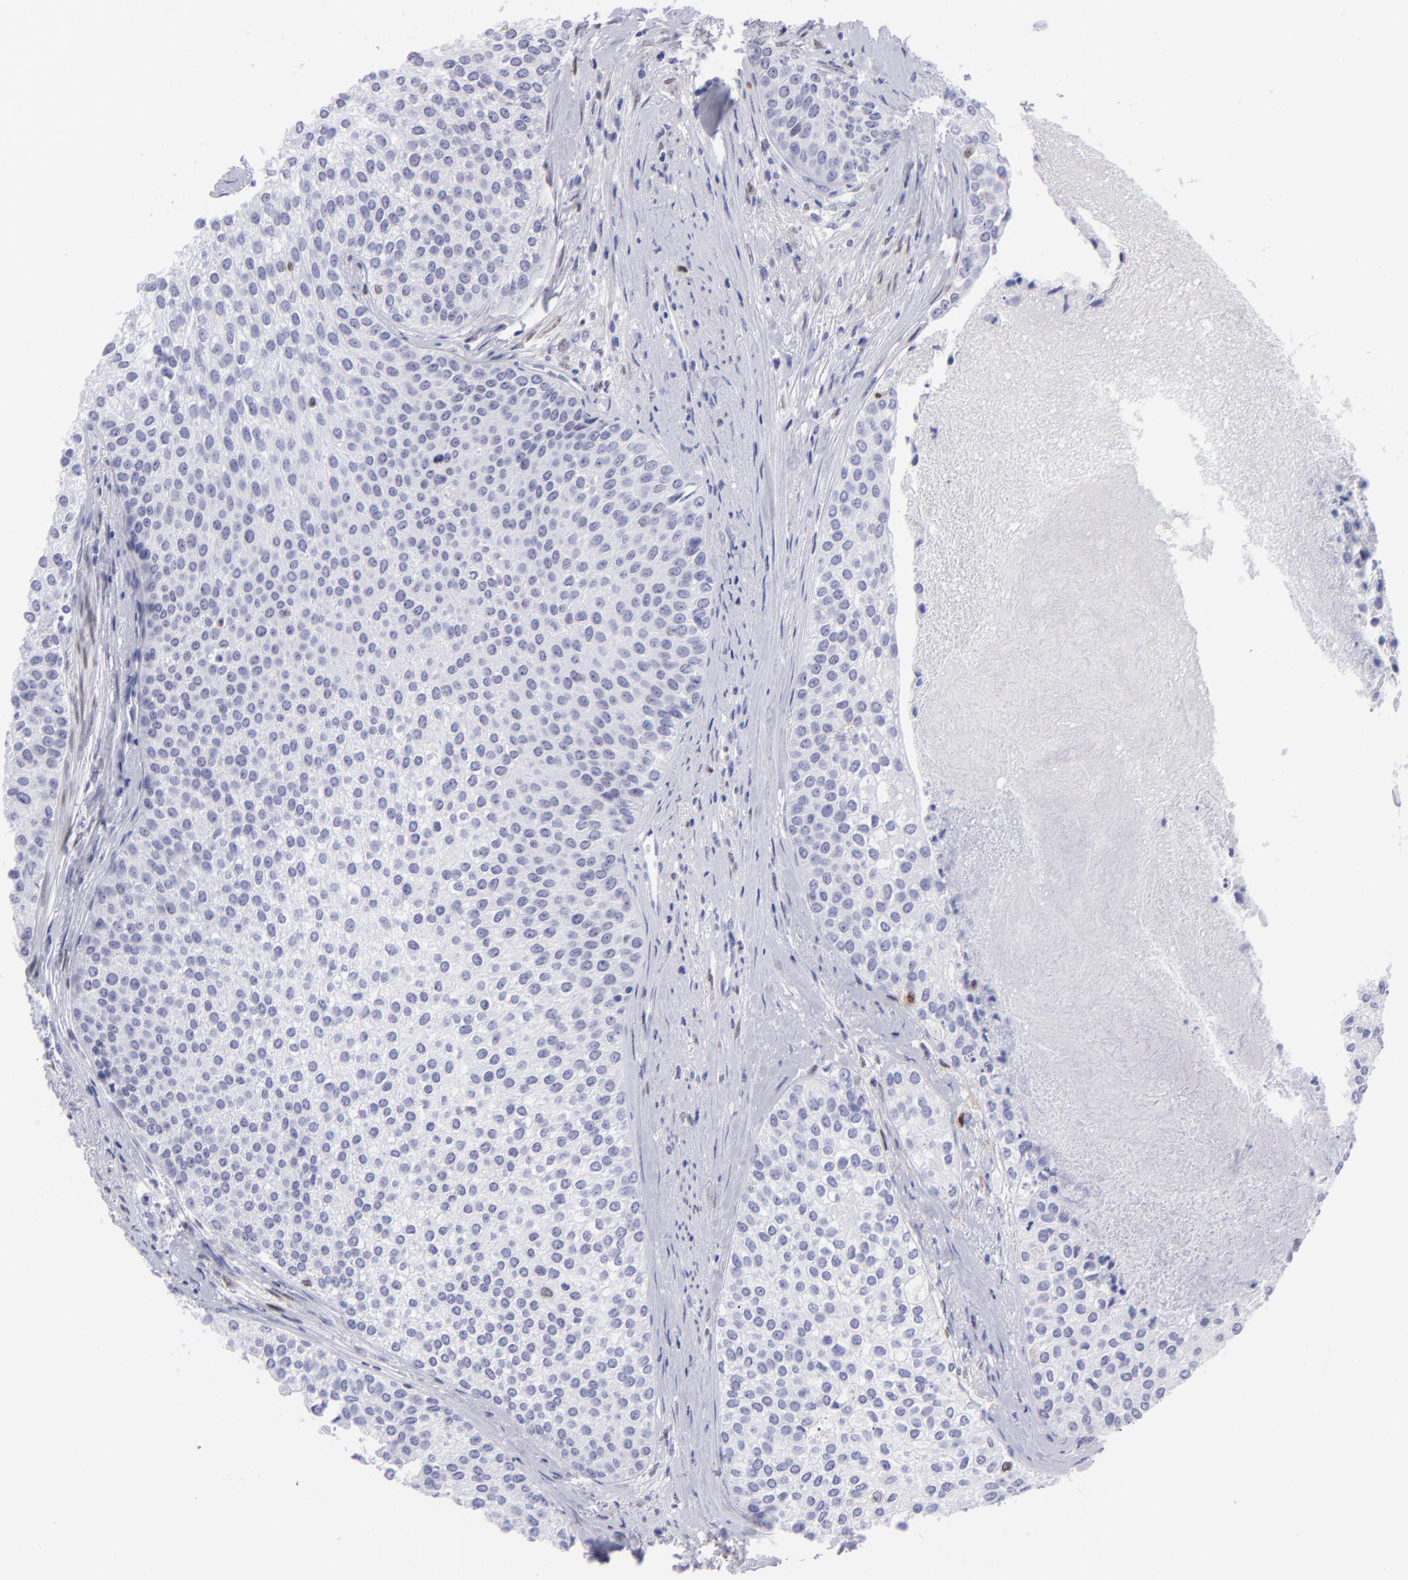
{"staining": {"intensity": "negative", "quantity": "none", "location": "none"}, "tissue": "urothelial cancer", "cell_type": "Tumor cells", "image_type": "cancer", "snomed": [{"axis": "morphology", "description": "Urothelial carcinoma, Low grade"}, {"axis": "topography", "description": "Urinary bladder"}], "caption": "Tumor cells are negative for brown protein staining in urothelial carcinoma (low-grade).", "gene": "MITF", "patient": {"sex": "female", "age": 73}}